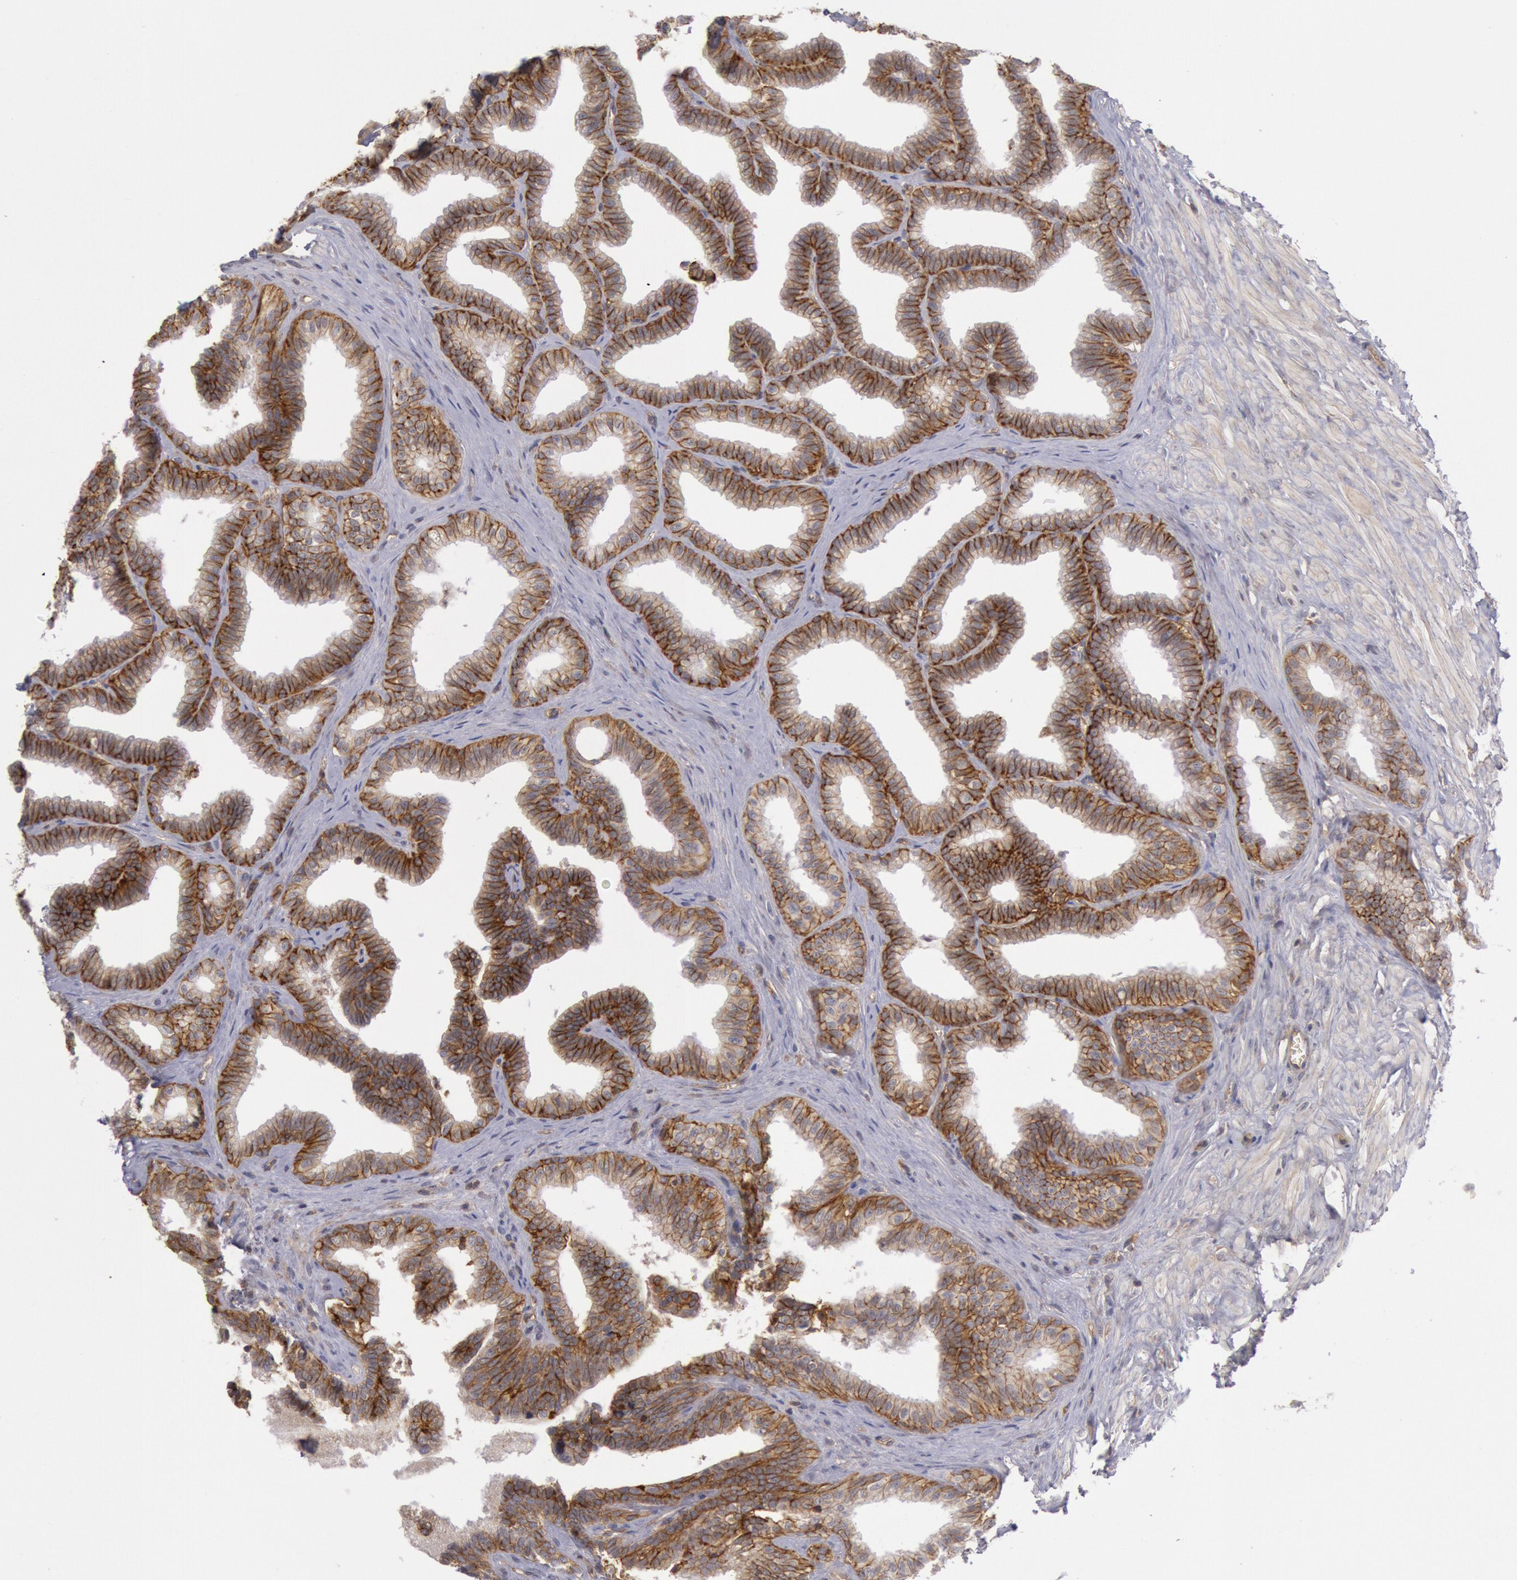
{"staining": {"intensity": "moderate", "quantity": ">75%", "location": "cytoplasmic/membranous"}, "tissue": "seminal vesicle", "cell_type": "Glandular cells", "image_type": "normal", "snomed": [{"axis": "morphology", "description": "Normal tissue, NOS"}, {"axis": "topography", "description": "Seminal veicle"}], "caption": "Immunohistochemical staining of benign human seminal vesicle demonstrates medium levels of moderate cytoplasmic/membranous staining in approximately >75% of glandular cells.", "gene": "STX4", "patient": {"sex": "male", "age": 26}}